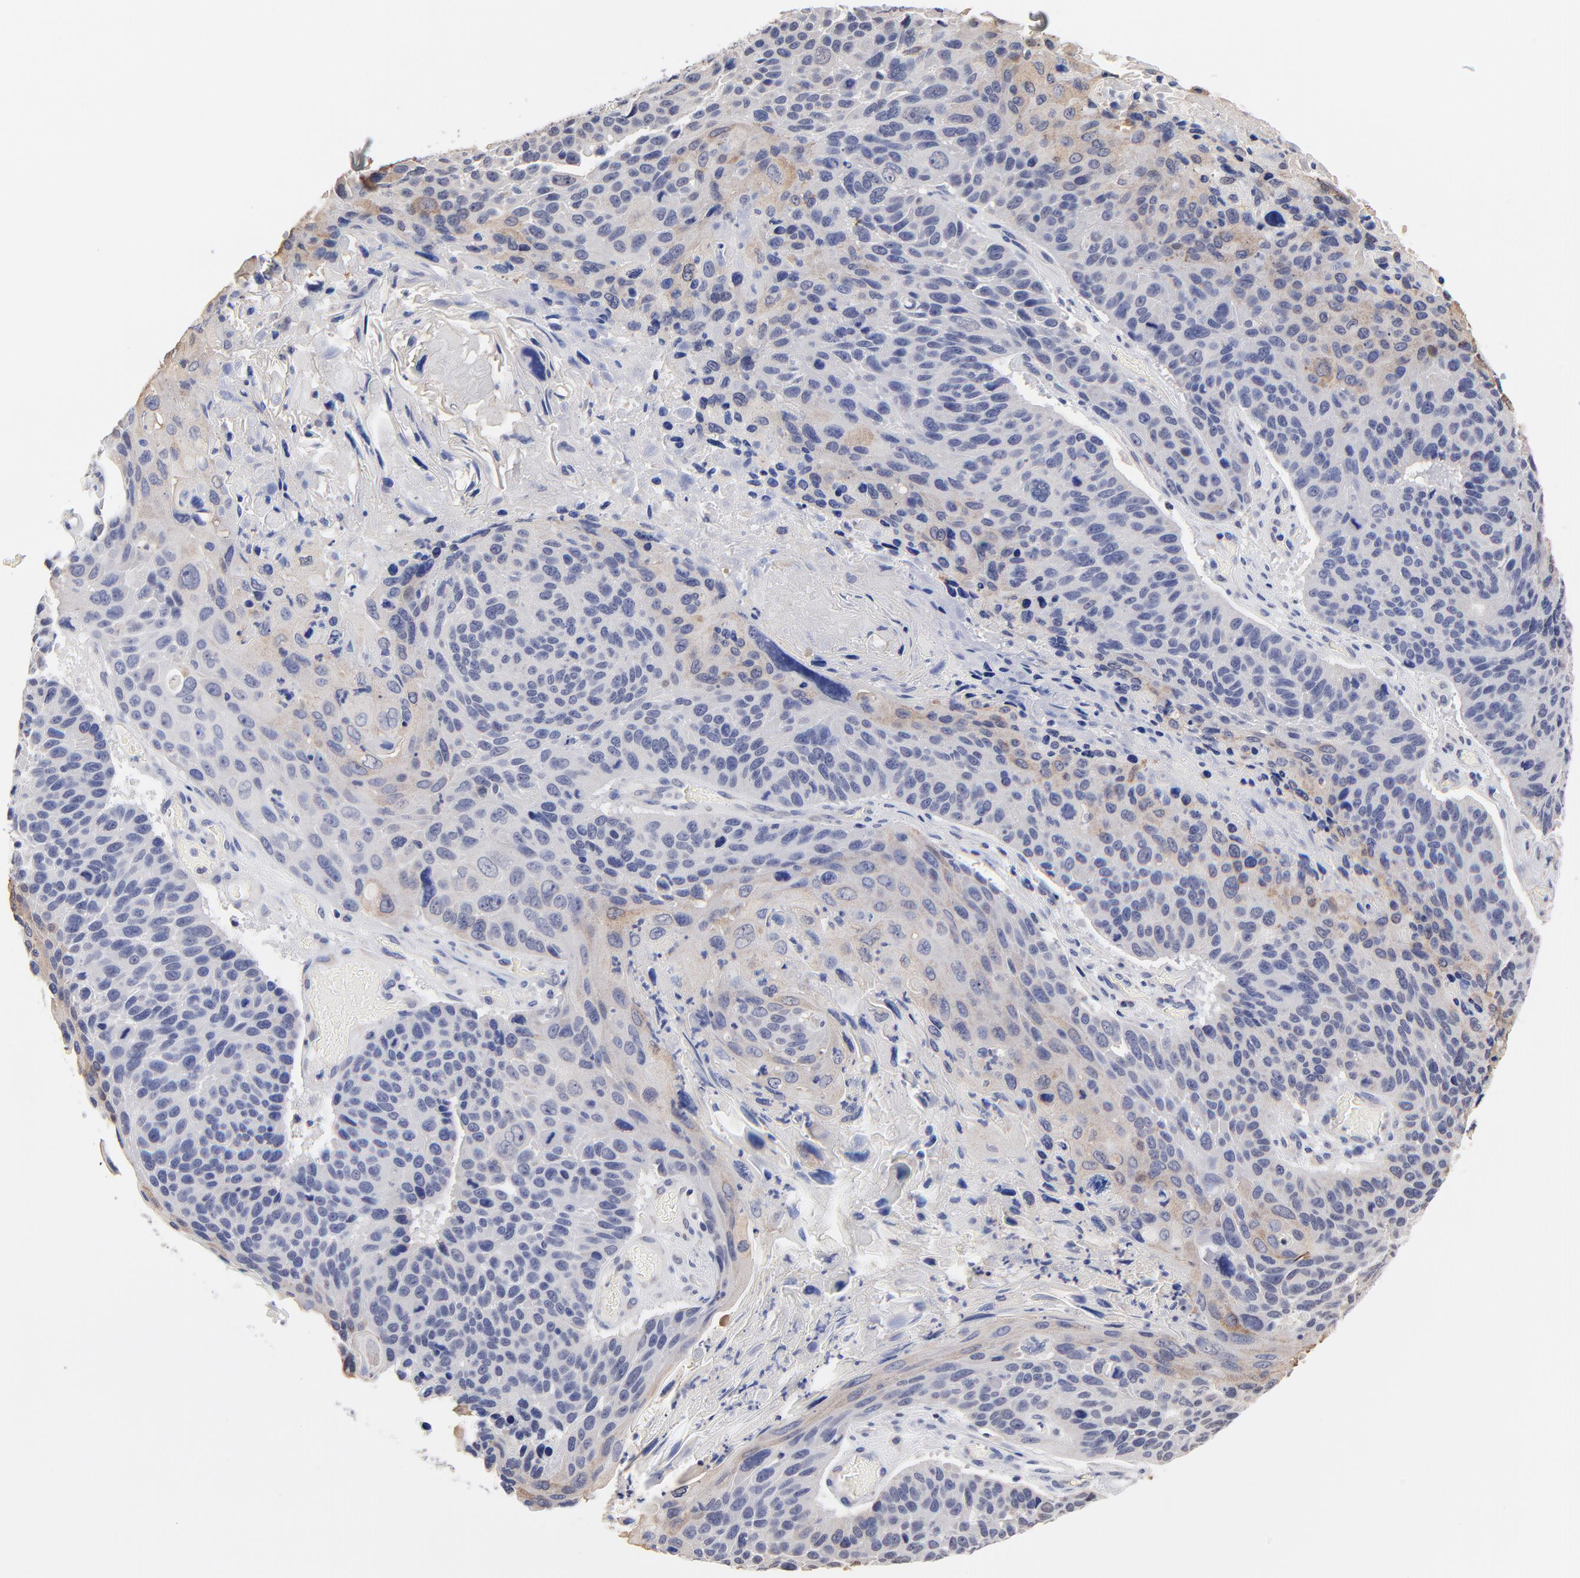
{"staining": {"intensity": "moderate", "quantity": "<25%", "location": "cytoplasmic/membranous"}, "tissue": "lung cancer", "cell_type": "Tumor cells", "image_type": "cancer", "snomed": [{"axis": "morphology", "description": "Squamous cell carcinoma, NOS"}, {"axis": "topography", "description": "Lung"}], "caption": "Human lung squamous cell carcinoma stained with a protein marker displays moderate staining in tumor cells.", "gene": "TWNK", "patient": {"sex": "male", "age": 68}}